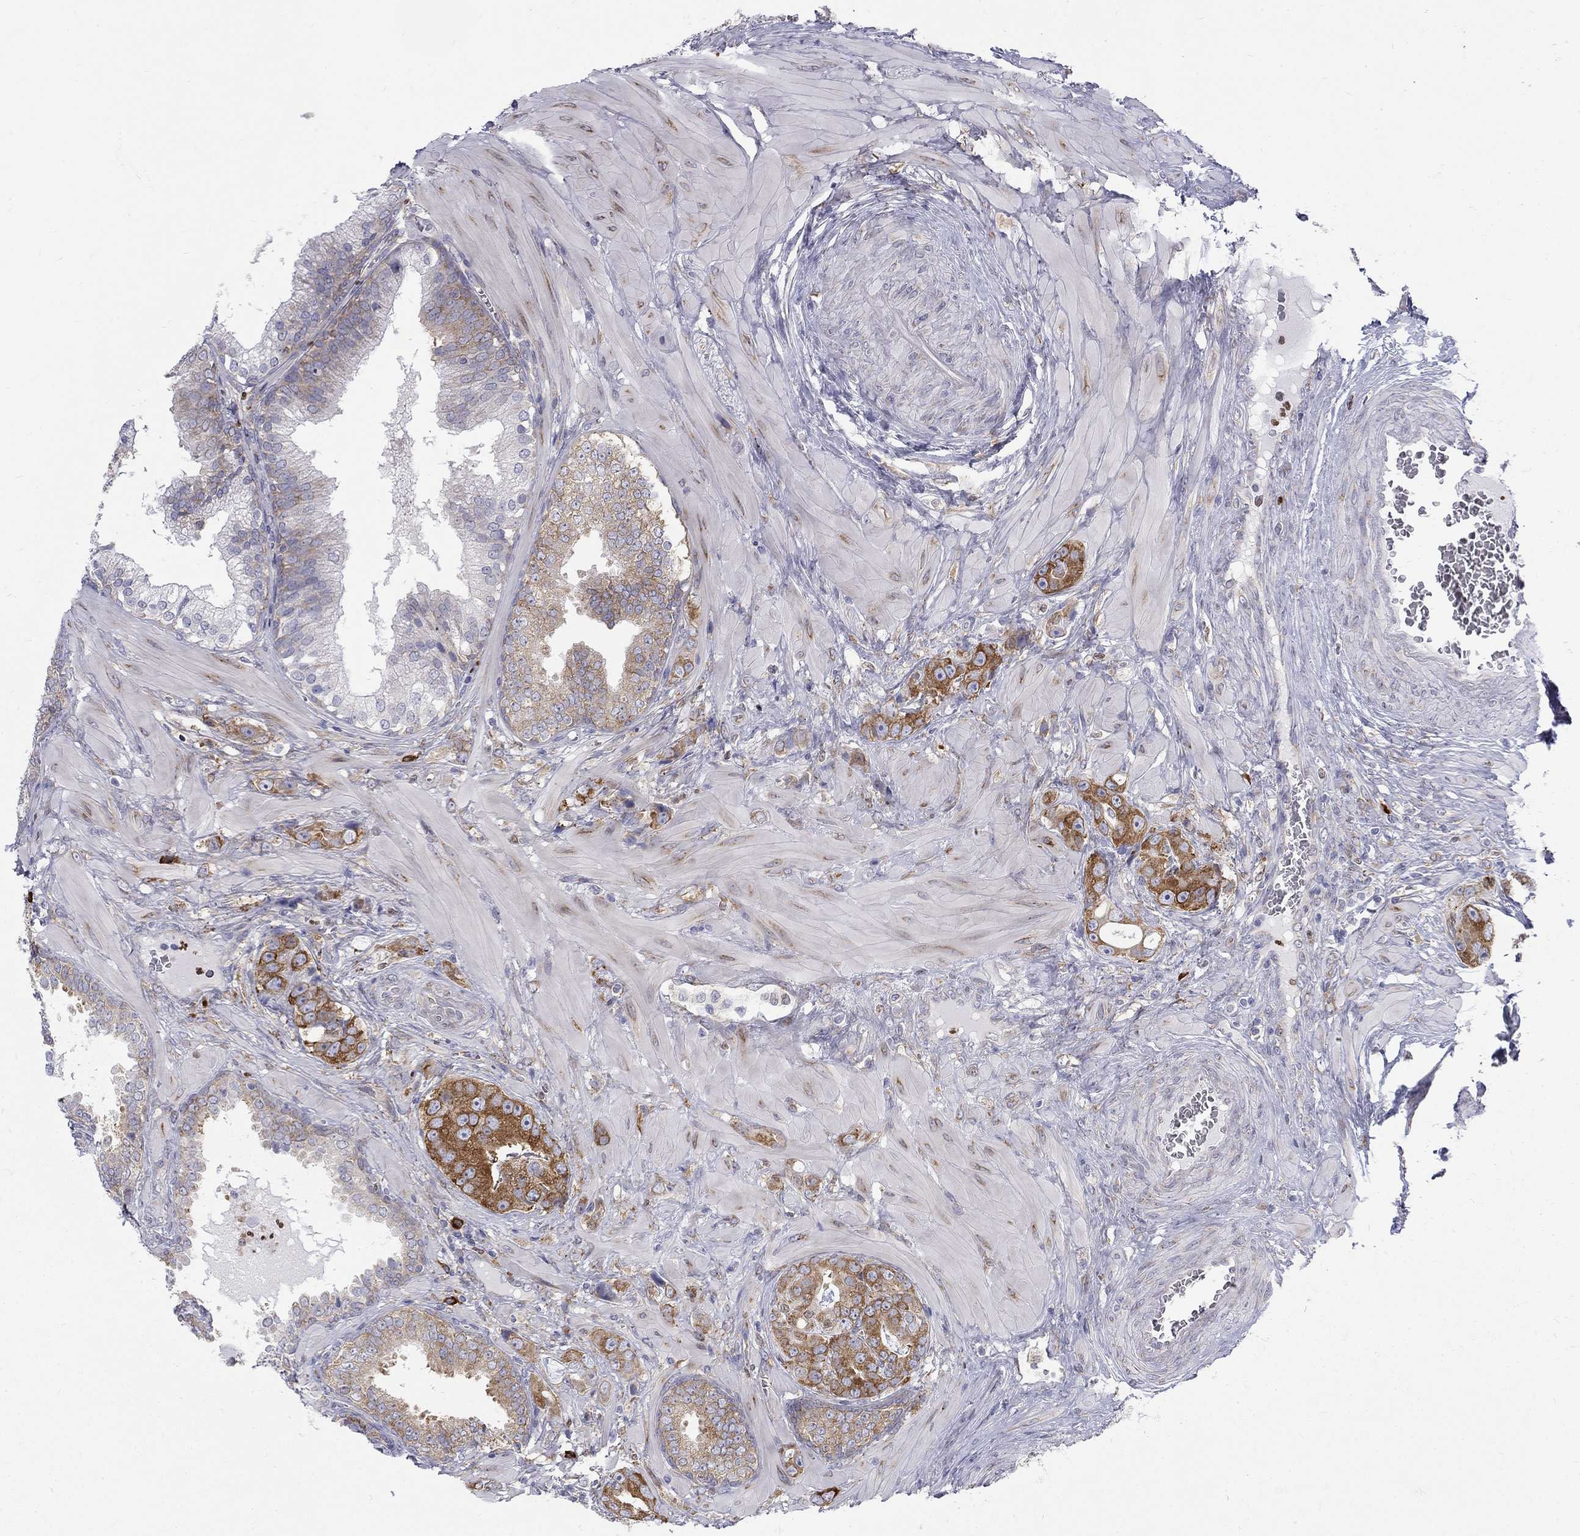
{"staining": {"intensity": "strong", "quantity": ">75%", "location": "cytoplasmic/membranous"}, "tissue": "prostate cancer", "cell_type": "Tumor cells", "image_type": "cancer", "snomed": [{"axis": "morphology", "description": "Adenocarcinoma, NOS"}, {"axis": "topography", "description": "Prostate"}], "caption": "The micrograph shows a brown stain indicating the presence of a protein in the cytoplasmic/membranous of tumor cells in prostate cancer.", "gene": "PABPC4", "patient": {"sex": "male", "age": 57}}